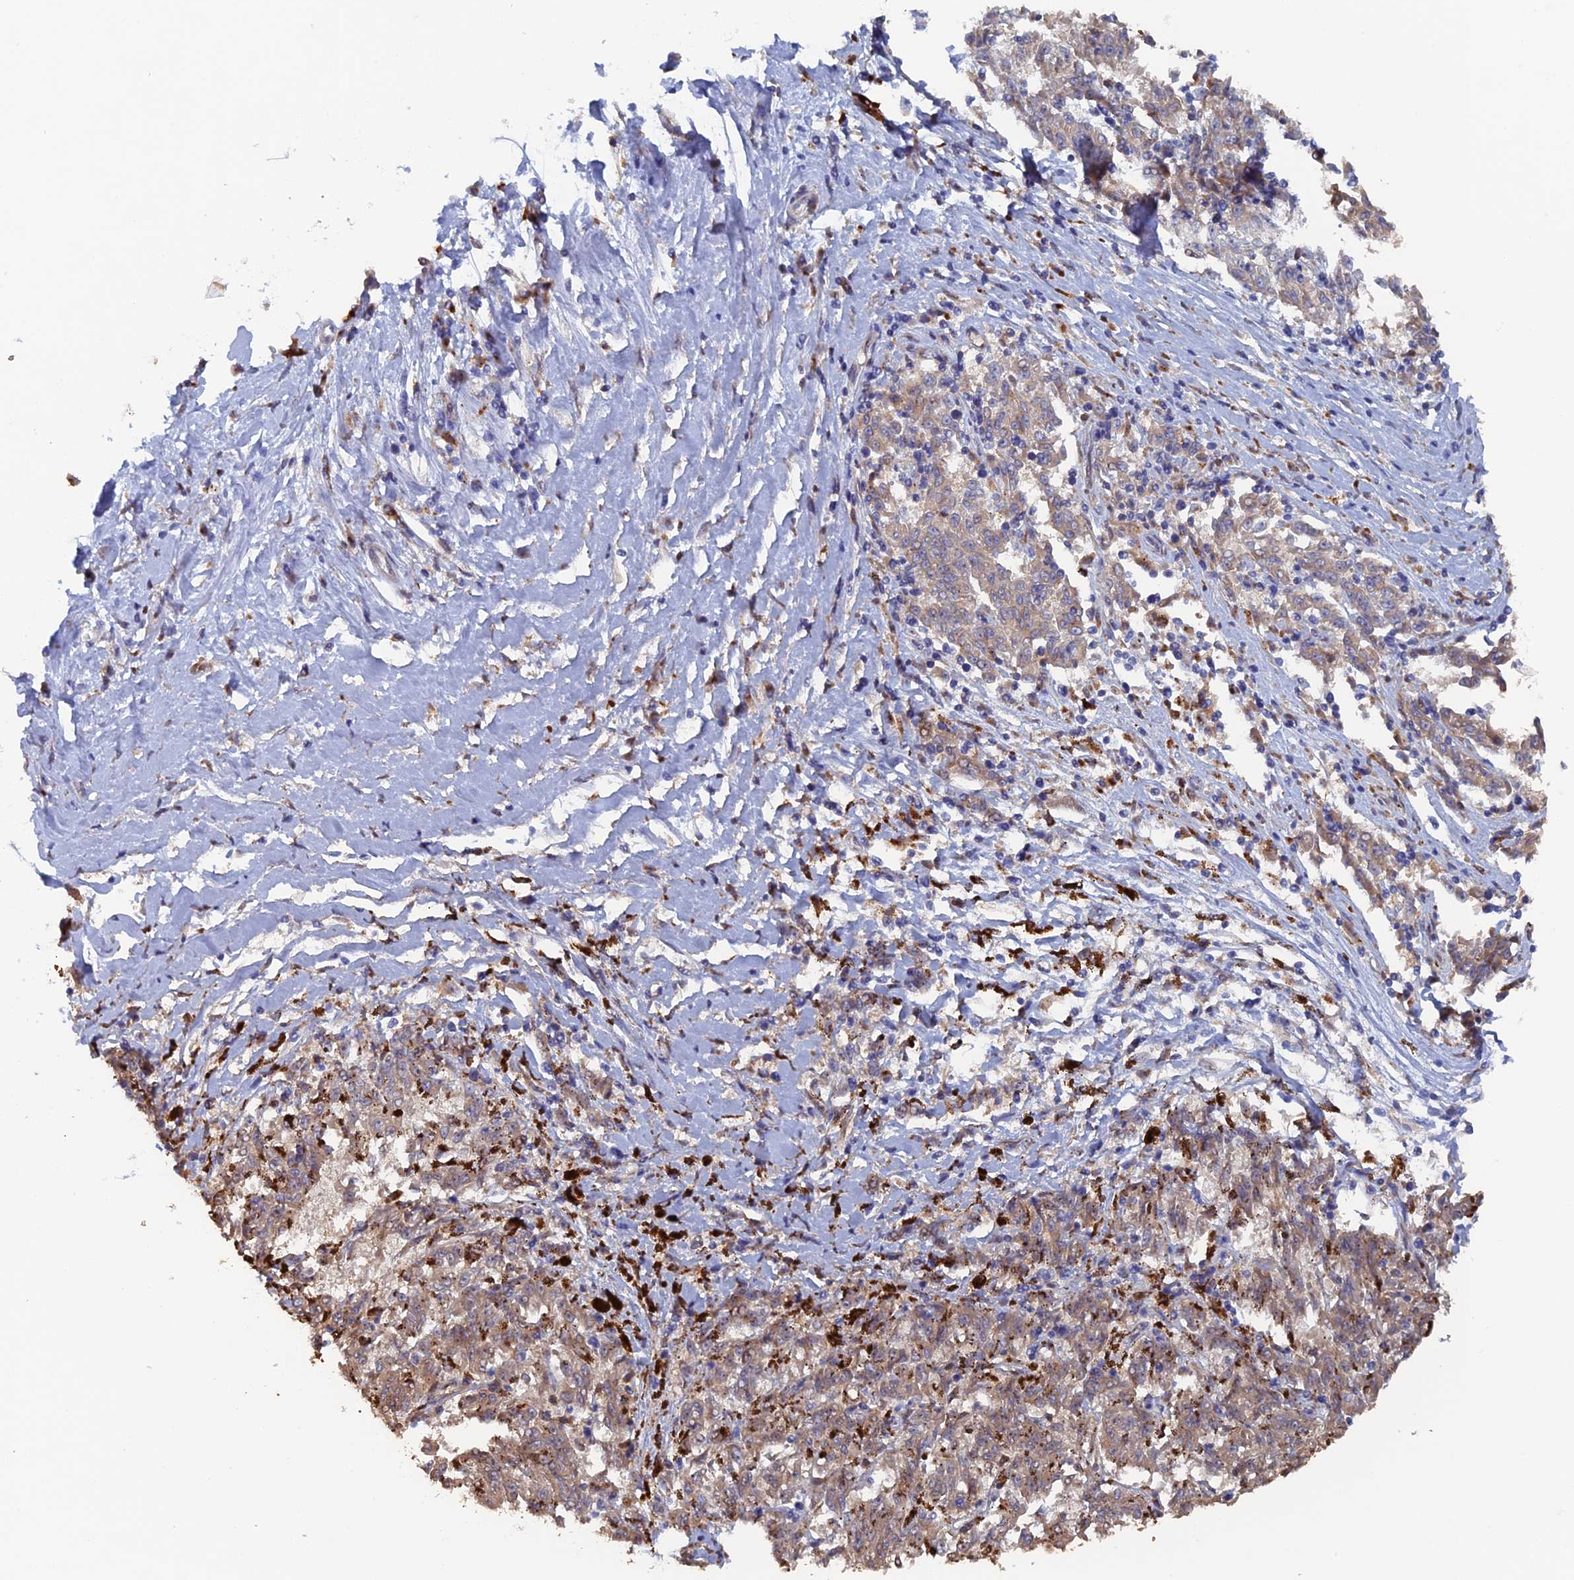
{"staining": {"intensity": "moderate", "quantity": "<25%", "location": "cytoplasmic/membranous"}, "tissue": "melanoma", "cell_type": "Tumor cells", "image_type": "cancer", "snomed": [{"axis": "morphology", "description": "Malignant melanoma, NOS"}, {"axis": "topography", "description": "Skin"}], "caption": "Tumor cells demonstrate moderate cytoplasmic/membranous positivity in approximately <25% of cells in malignant melanoma.", "gene": "VPS37C", "patient": {"sex": "female", "age": 72}}